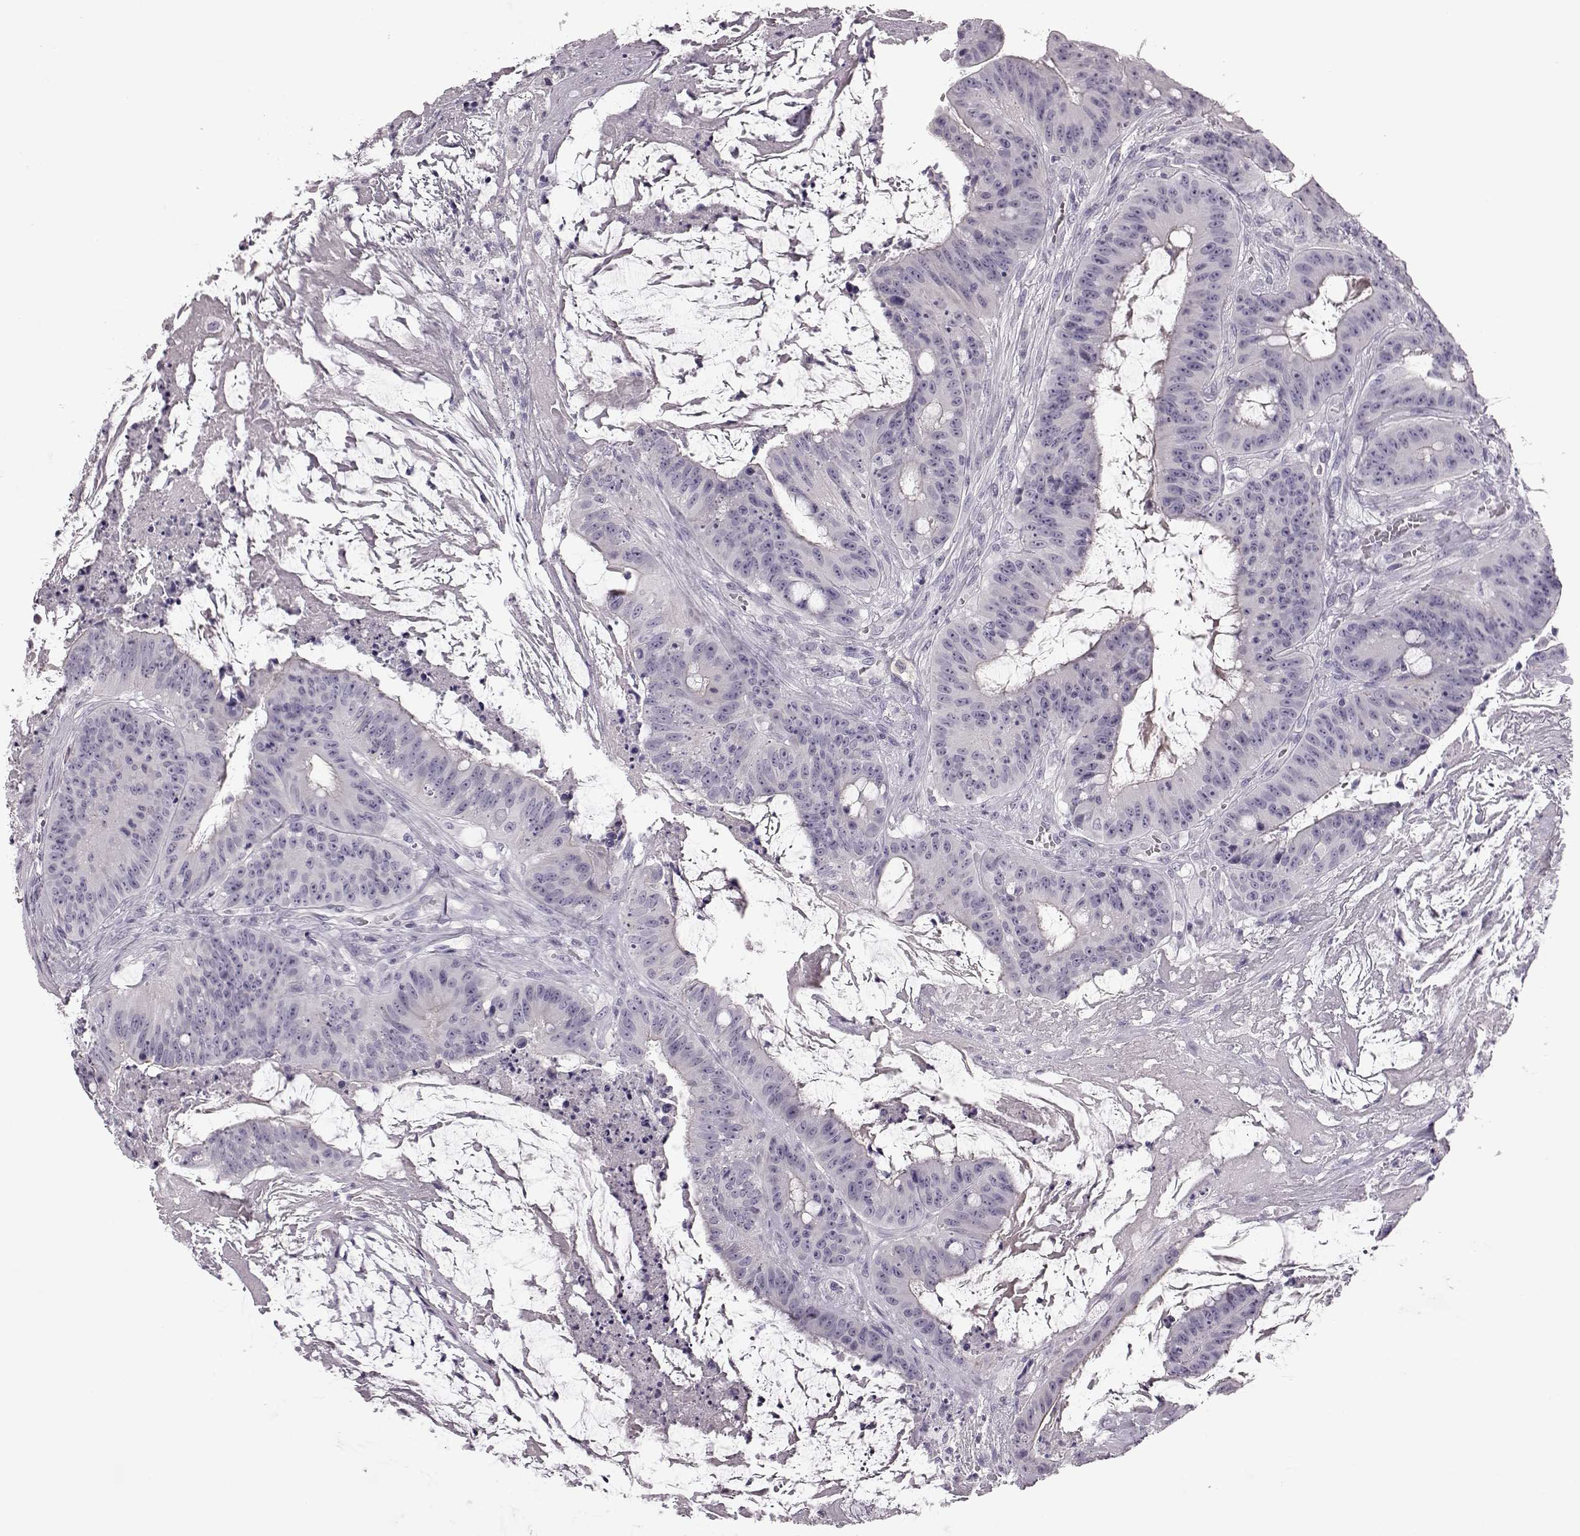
{"staining": {"intensity": "negative", "quantity": "none", "location": "none"}, "tissue": "colorectal cancer", "cell_type": "Tumor cells", "image_type": "cancer", "snomed": [{"axis": "morphology", "description": "Adenocarcinoma, NOS"}, {"axis": "topography", "description": "Colon"}], "caption": "Histopathology image shows no protein staining in tumor cells of colorectal adenocarcinoma tissue. The staining was performed using DAB to visualize the protein expression in brown, while the nuclei were stained in blue with hematoxylin (Magnification: 20x).", "gene": "SNTG1", "patient": {"sex": "male", "age": 33}}